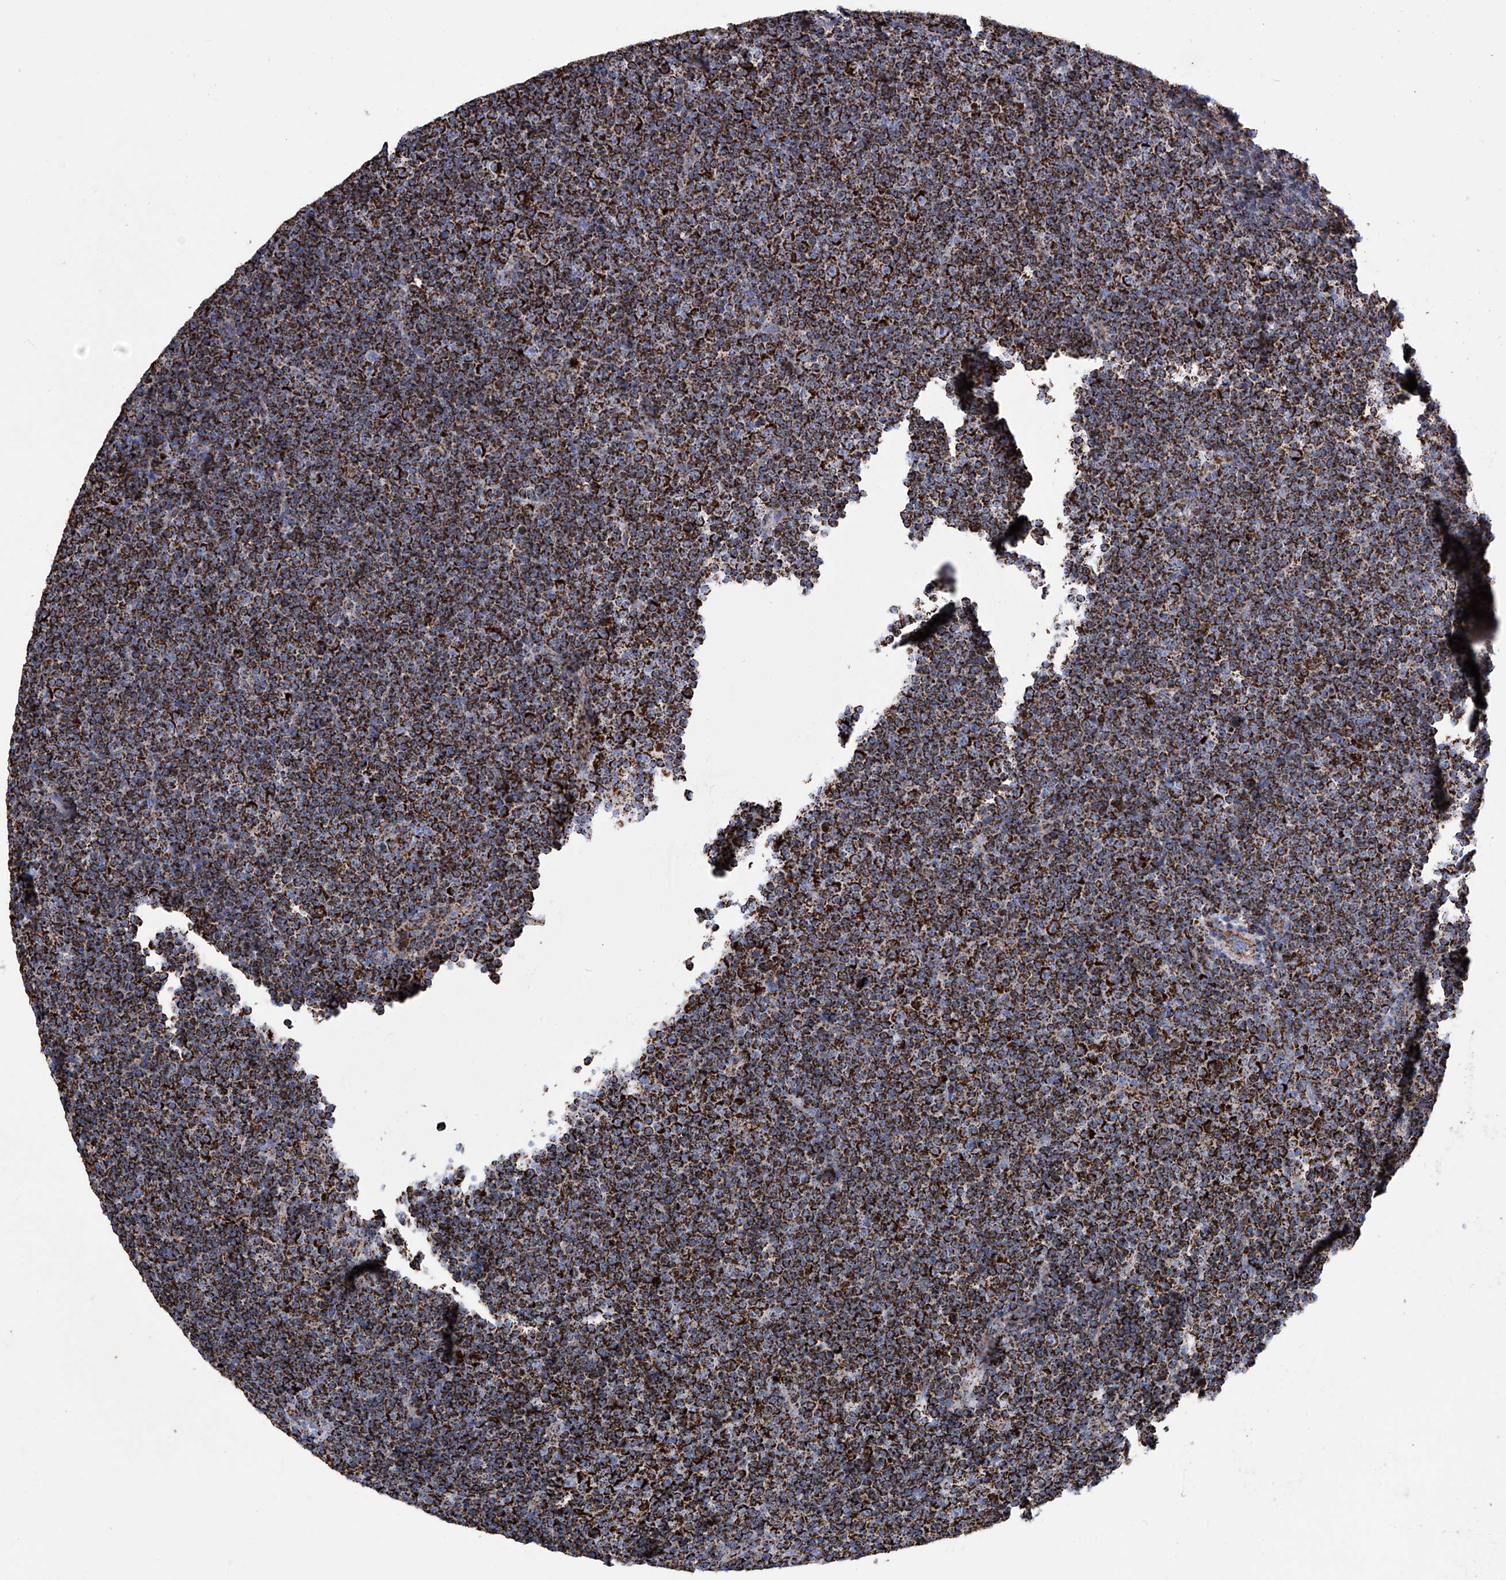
{"staining": {"intensity": "strong", "quantity": ">75%", "location": "cytoplasmic/membranous"}, "tissue": "lymphoma", "cell_type": "Tumor cells", "image_type": "cancer", "snomed": [{"axis": "morphology", "description": "Malignant lymphoma, non-Hodgkin's type, Low grade"}, {"axis": "topography", "description": "Lymph node"}], "caption": "Protein staining reveals strong cytoplasmic/membranous positivity in about >75% of tumor cells in lymphoma.", "gene": "ATP5PF", "patient": {"sex": "female", "age": 67}}